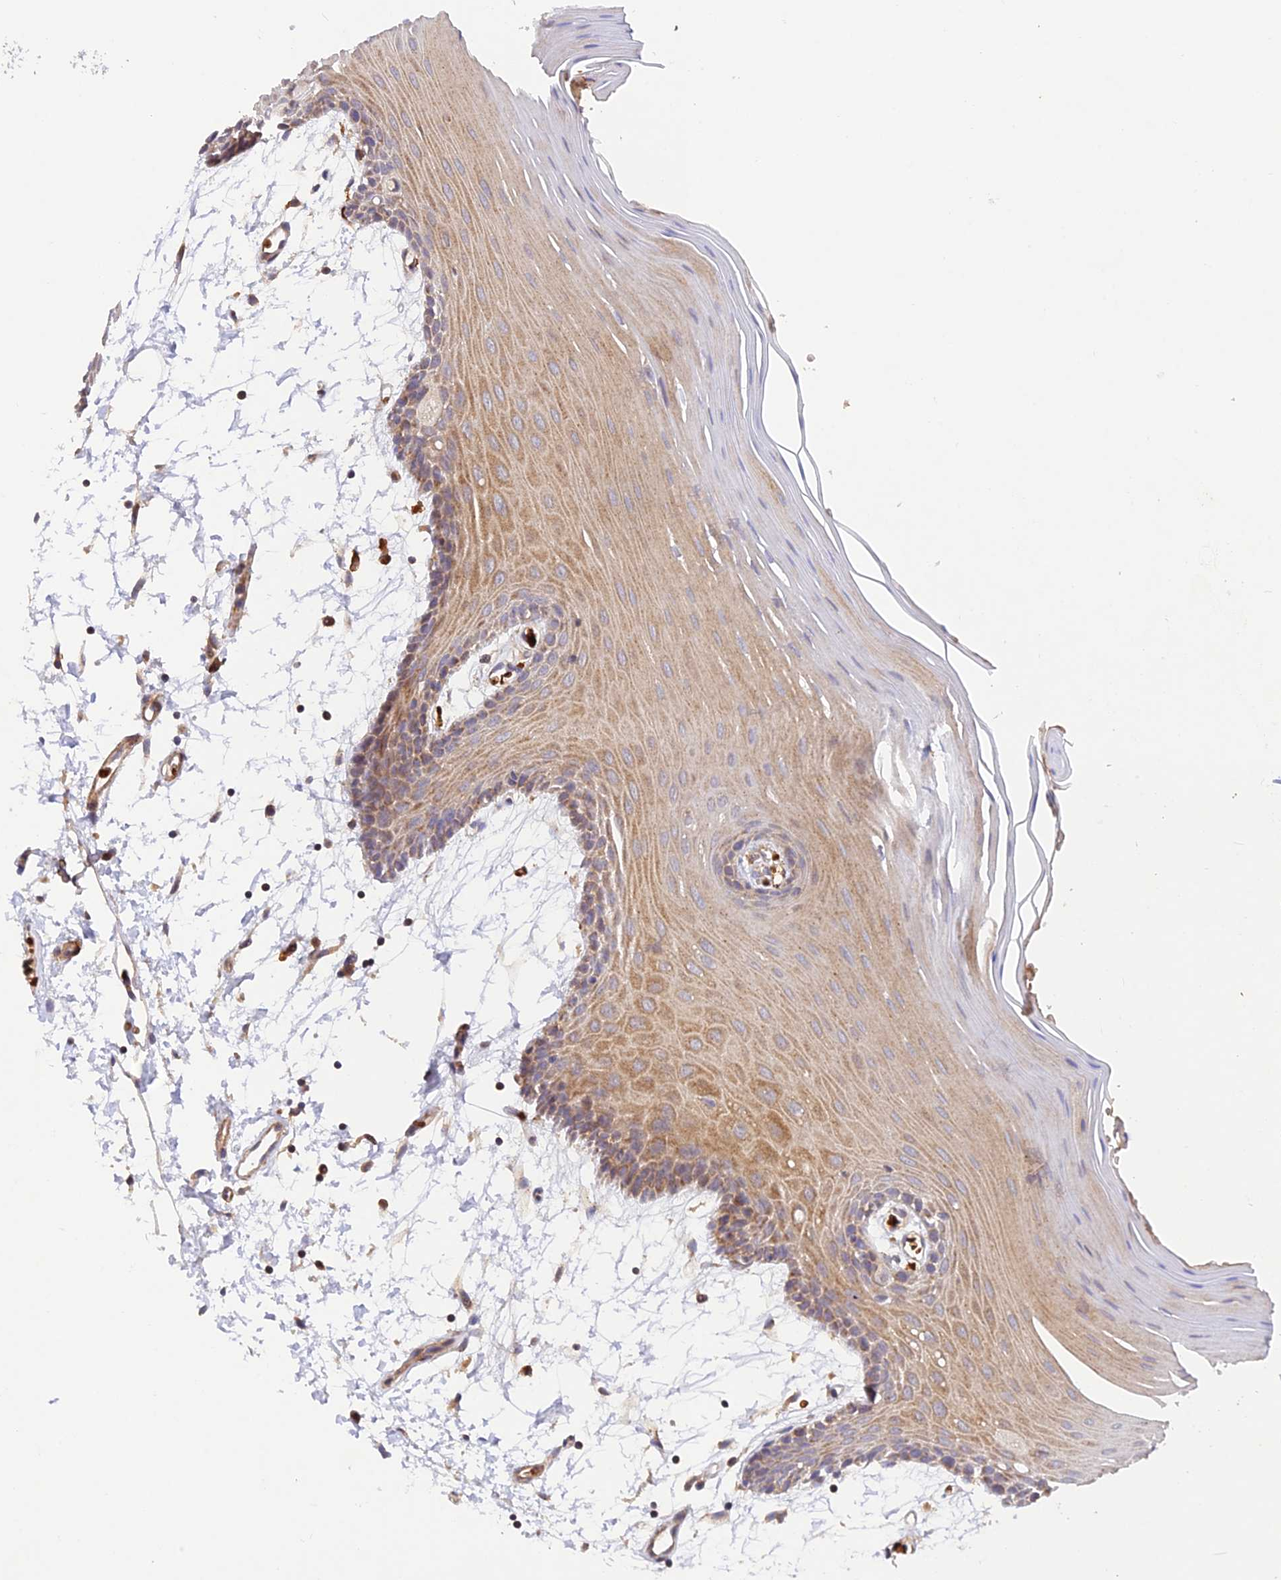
{"staining": {"intensity": "moderate", "quantity": ">75%", "location": "cytoplasmic/membranous"}, "tissue": "oral mucosa", "cell_type": "Squamous epithelial cells", "image_type": "normal", "snomed": [{"axis": "morphology", "description": "Normal tissue, NOS"}, {"axis": "topography", "description": "Skeletal muscle"}, {"axis": "topography", "description": "Oral tissue"}, {"axis": "topography", "description": "Salivary gland"}, {"axis": "topography", "description": "Peripheral nerve tissue"}], "caption": "Squamous epithelial cells display medium levels of moderate cytoplasmic/membranous positivity in about >75% of cells in unremarkable oral mucosa. (IHC, brightfield microscopy, high magnification).", "gene": "WDFY4", "patient": {"sex": "male", "age": 54}}